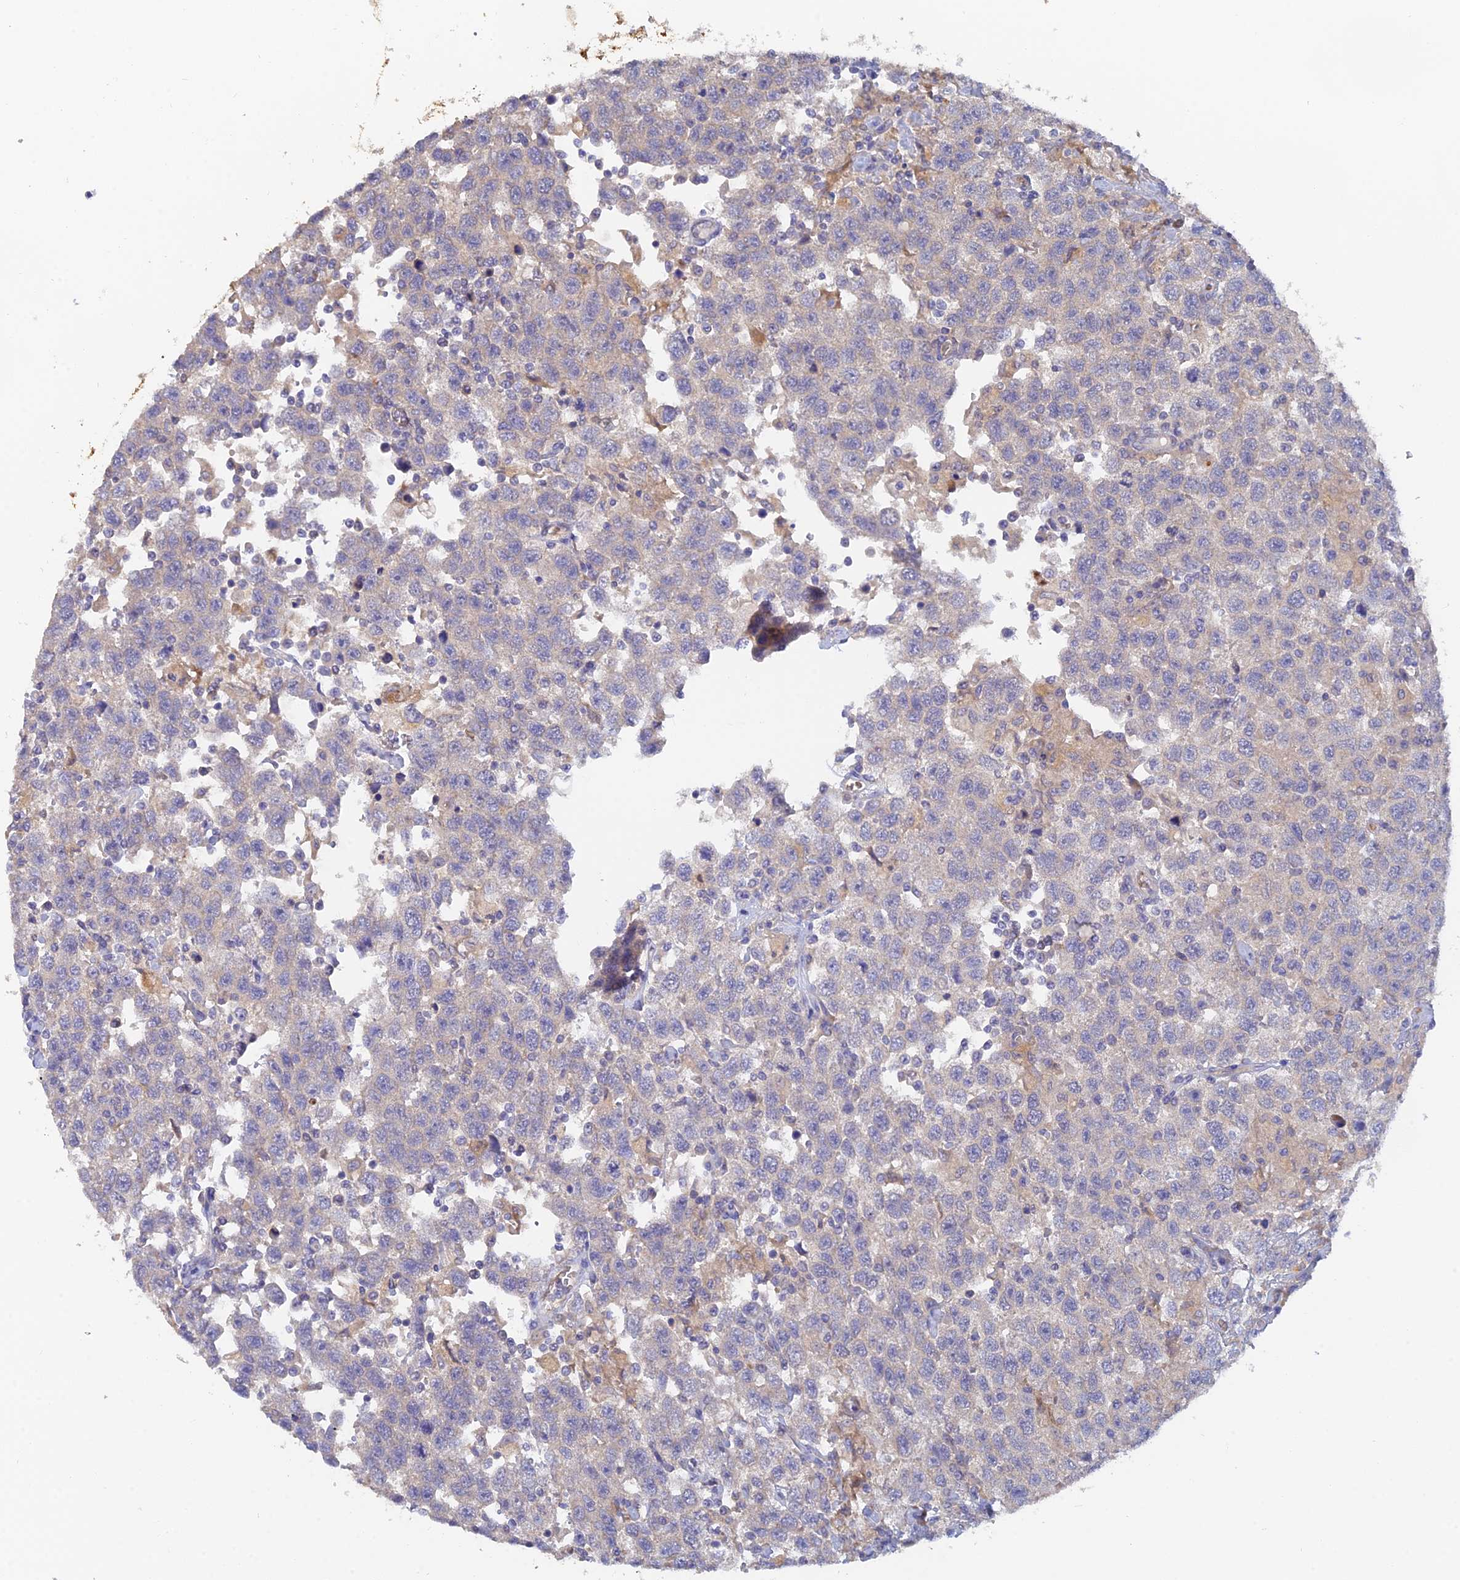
{"staining": {"intensity": "weak", "quantity": "<25%", "location": "cytoplasmic/membranous"}, "tissue": "testis cancer", "cell_type": "Tumor cells", "image_type": "cancer", "snomed": [{"axis": "morphology", "description": "Seminoma, NOS"}, {"axis": "topography", "description": "Testis"}], "caption": "Immunohistochemical staining of human testis seminoma demonstrates no significant expression in tumor cells.", "gene": "ARRDC1", "patient": {"sex": "male", "age": 41}}